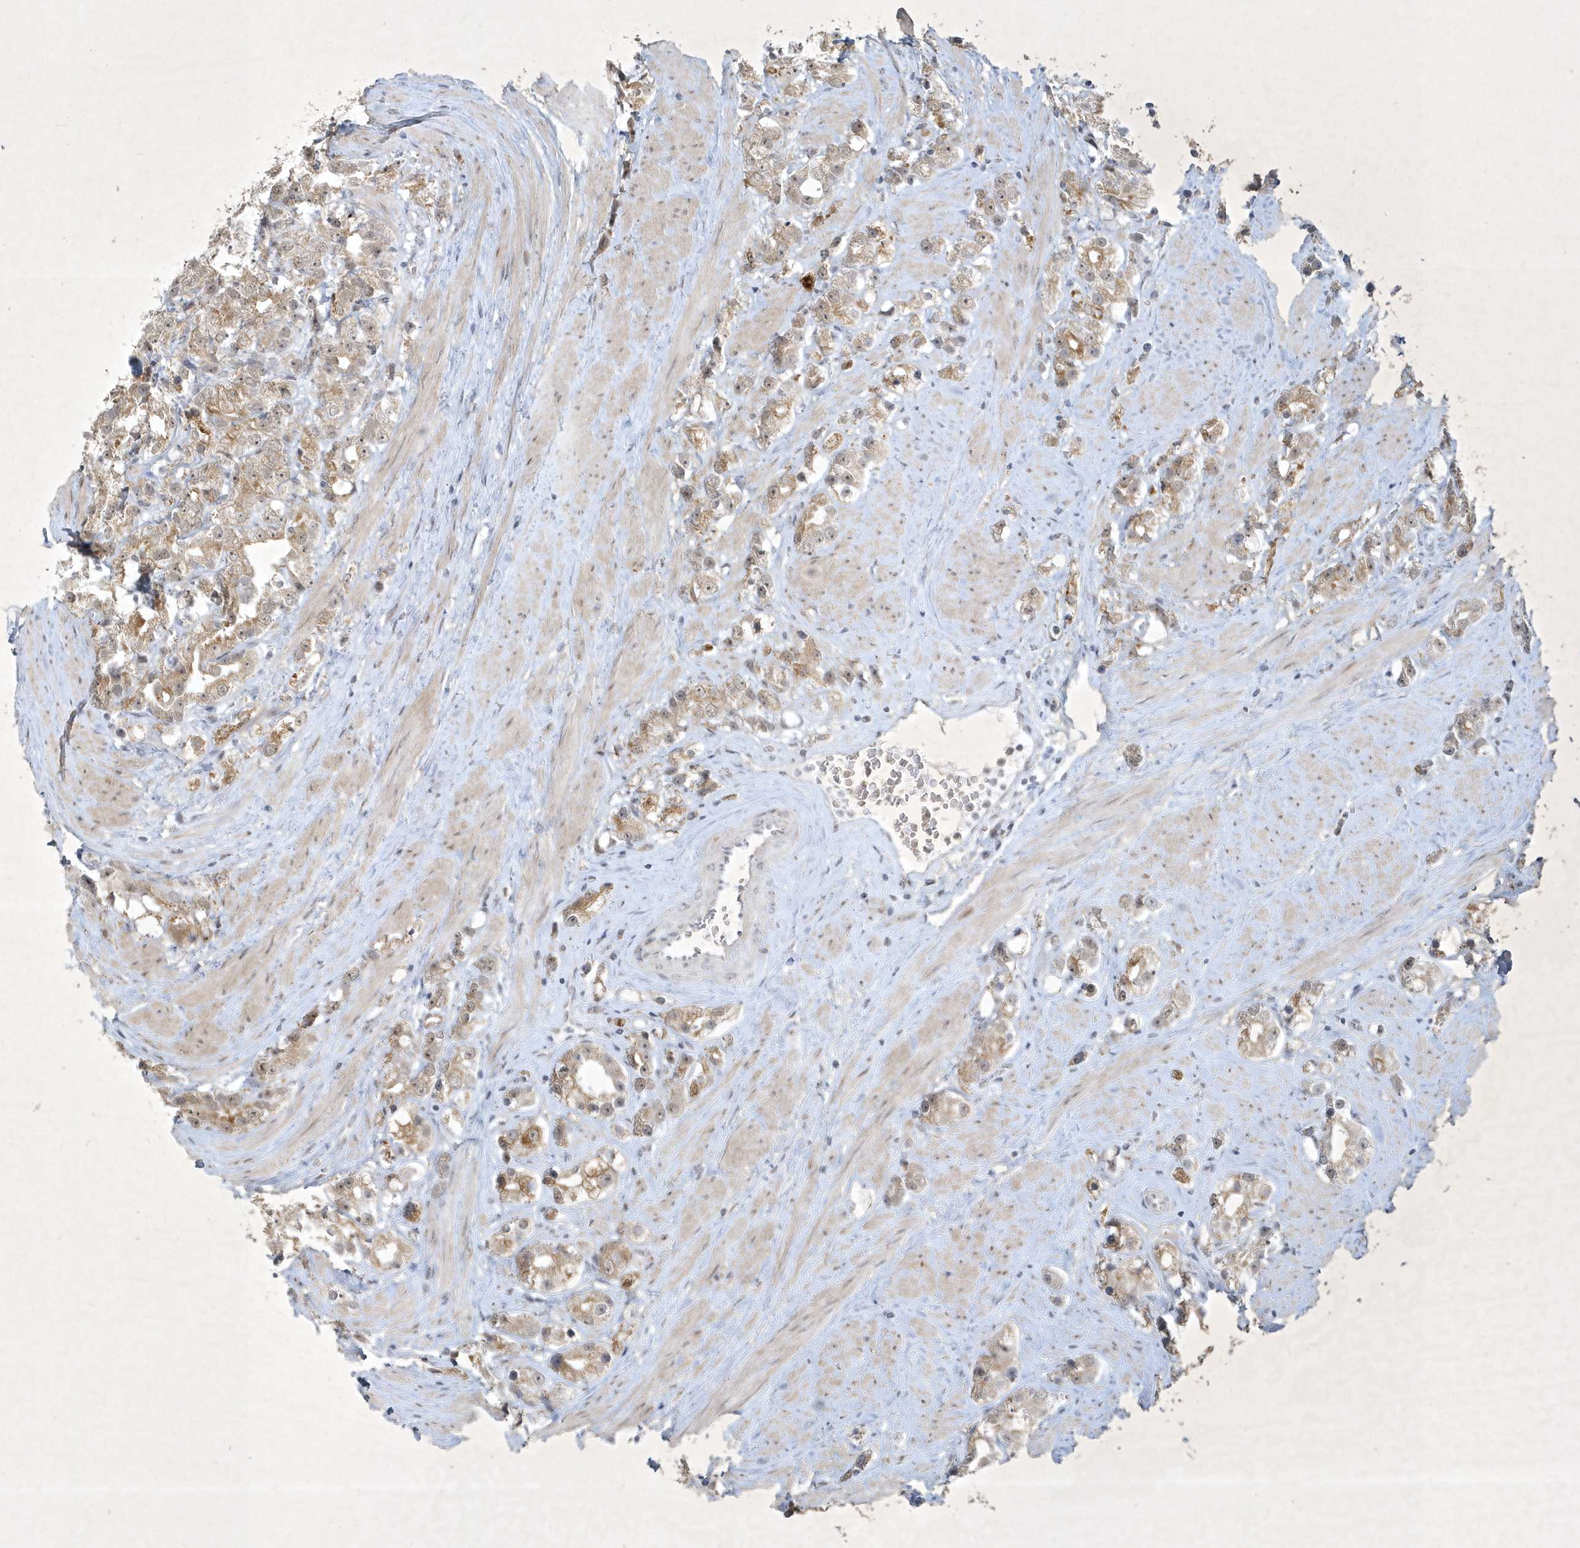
{"staining": {"intensity": "weak", "quantity": ">75%", "location": "cytoplasmic/membranous"}, "tissue": "prostate cancer", "cell_type": "Tumor cells", "image_type": "cancer", "snomed": [{"axis": "morphology", "description": "Adenocarcinoma, NOS"}, {"axis": "topography", "description": "Prostate"}], "caption": "Weak cytoplasmic/membranous staining for a protein is appreciated in about >75% of tumor cells of prostate cancer using IHC.", "gene": "ZBTB9", "patient": {"sex": "male", "age": 79}}